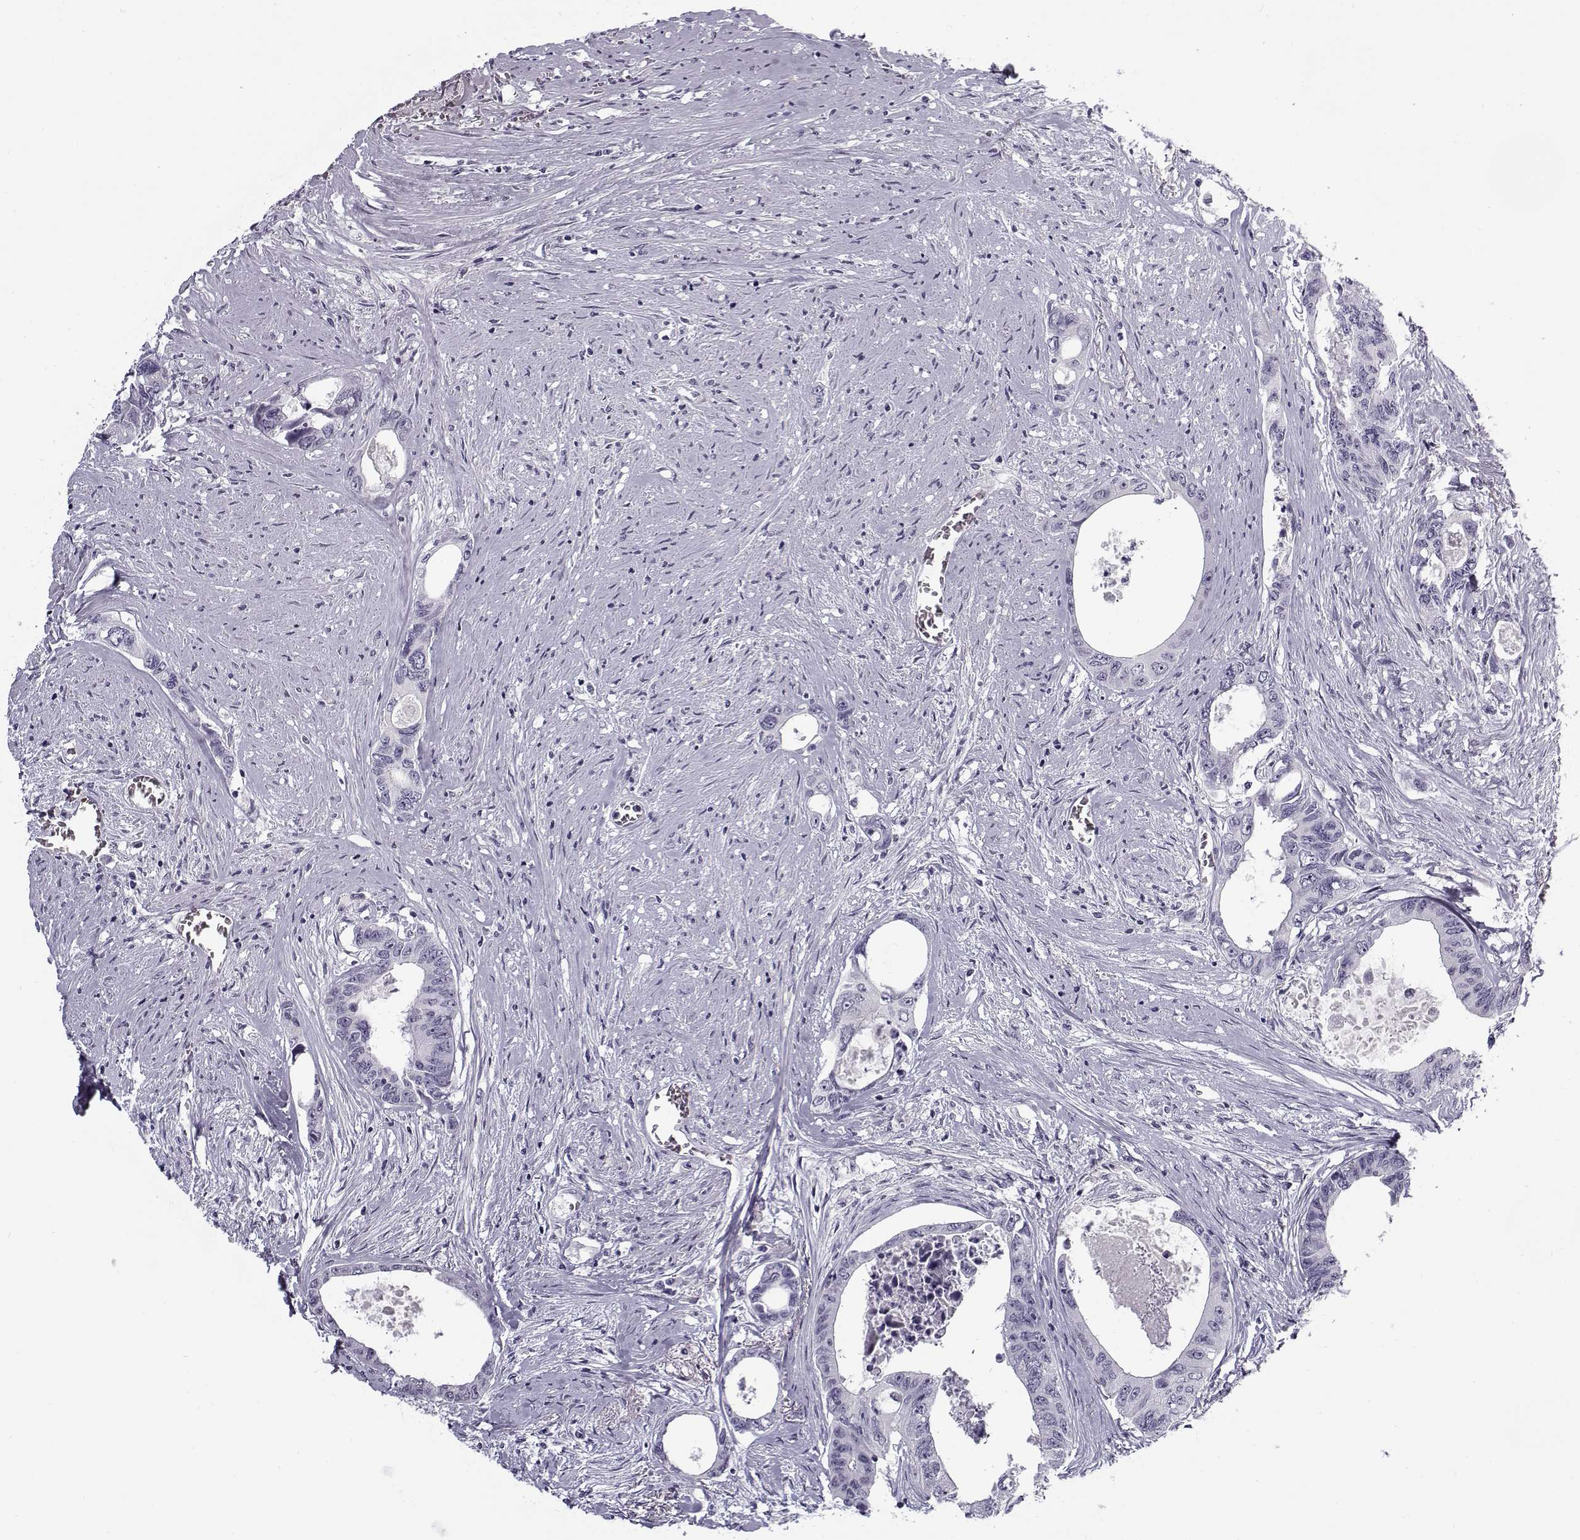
{"staining": {"intensity": "negative", "quantity": "none", "location": "none"}, "tissue": "colorectal cancer", "cell_type": "Tumor cells", "image_type": "cancer", "snomed": [{"axis": "morphology", "description": "Adenocarcinoma, NOS"}, {"axis": "topography", "description": "Rectum"}], "caption": "Human colorectal cancer (adenocarcinoma) stained for a protein using immunohistochemistry (IHC) demonstrates no expression in tumor cells.", "gene": "SNCA", "patient": {"sex": "male", "age": 59}}